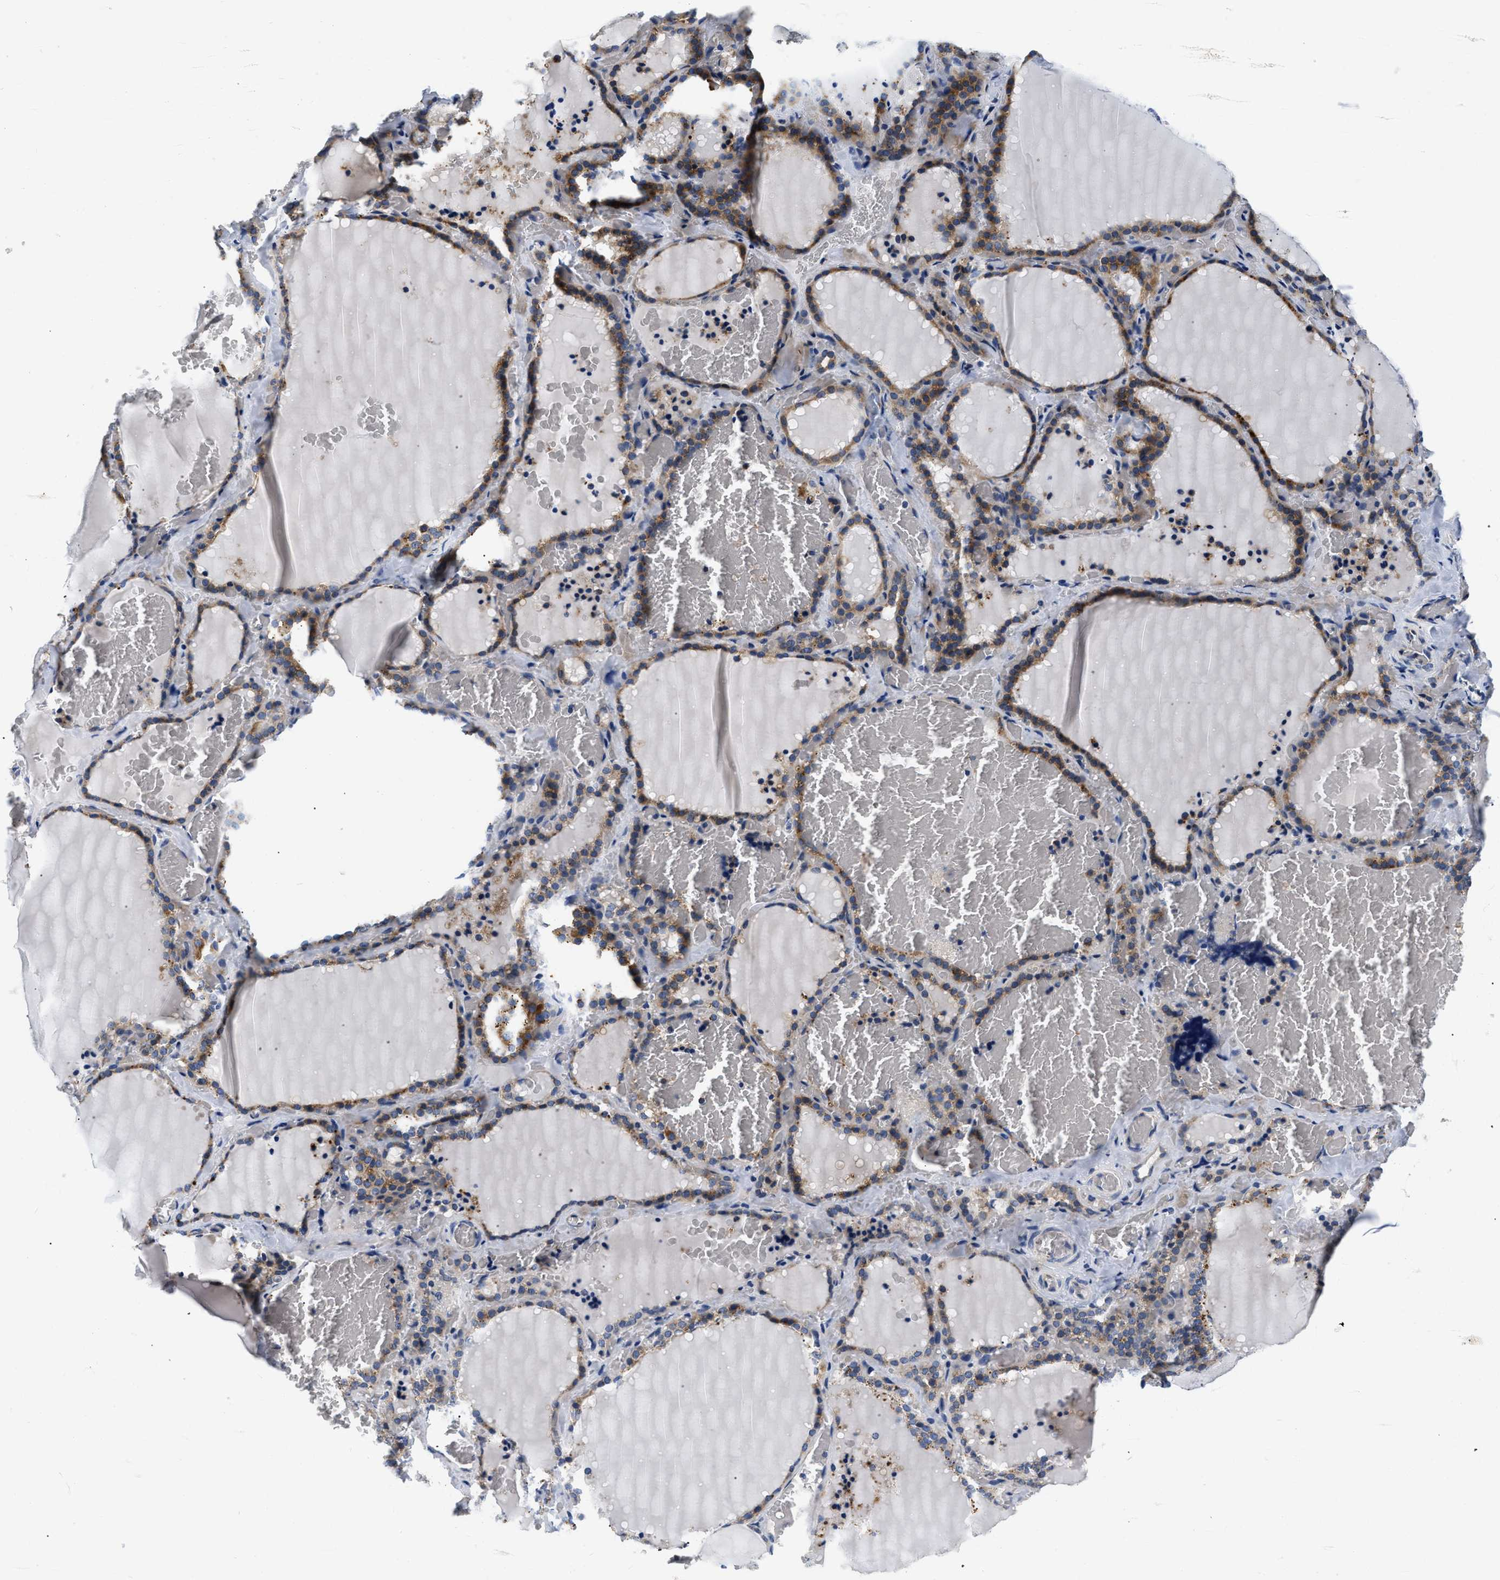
{"staining": {"intensity": "moderate", "quantity": ">75%", "location": "cytoplasmic/membranous"}, "tissue": "thyroid gland", "cell_type": "Glandular cells", "image_type": "normal", "snomed": [{"axis": "morphology", "description": "Normal tissue, NOS"}, {"axis": "topography", "description": "Thyroid gland"}], "caption": "Human thyroid gland stained with a brown dye shows moderate cytoplasmic/membranous positive positivity in about >75% of glandular cells.", "gene": "PDP1", "patient": {"sex": "female", "age": 22}}